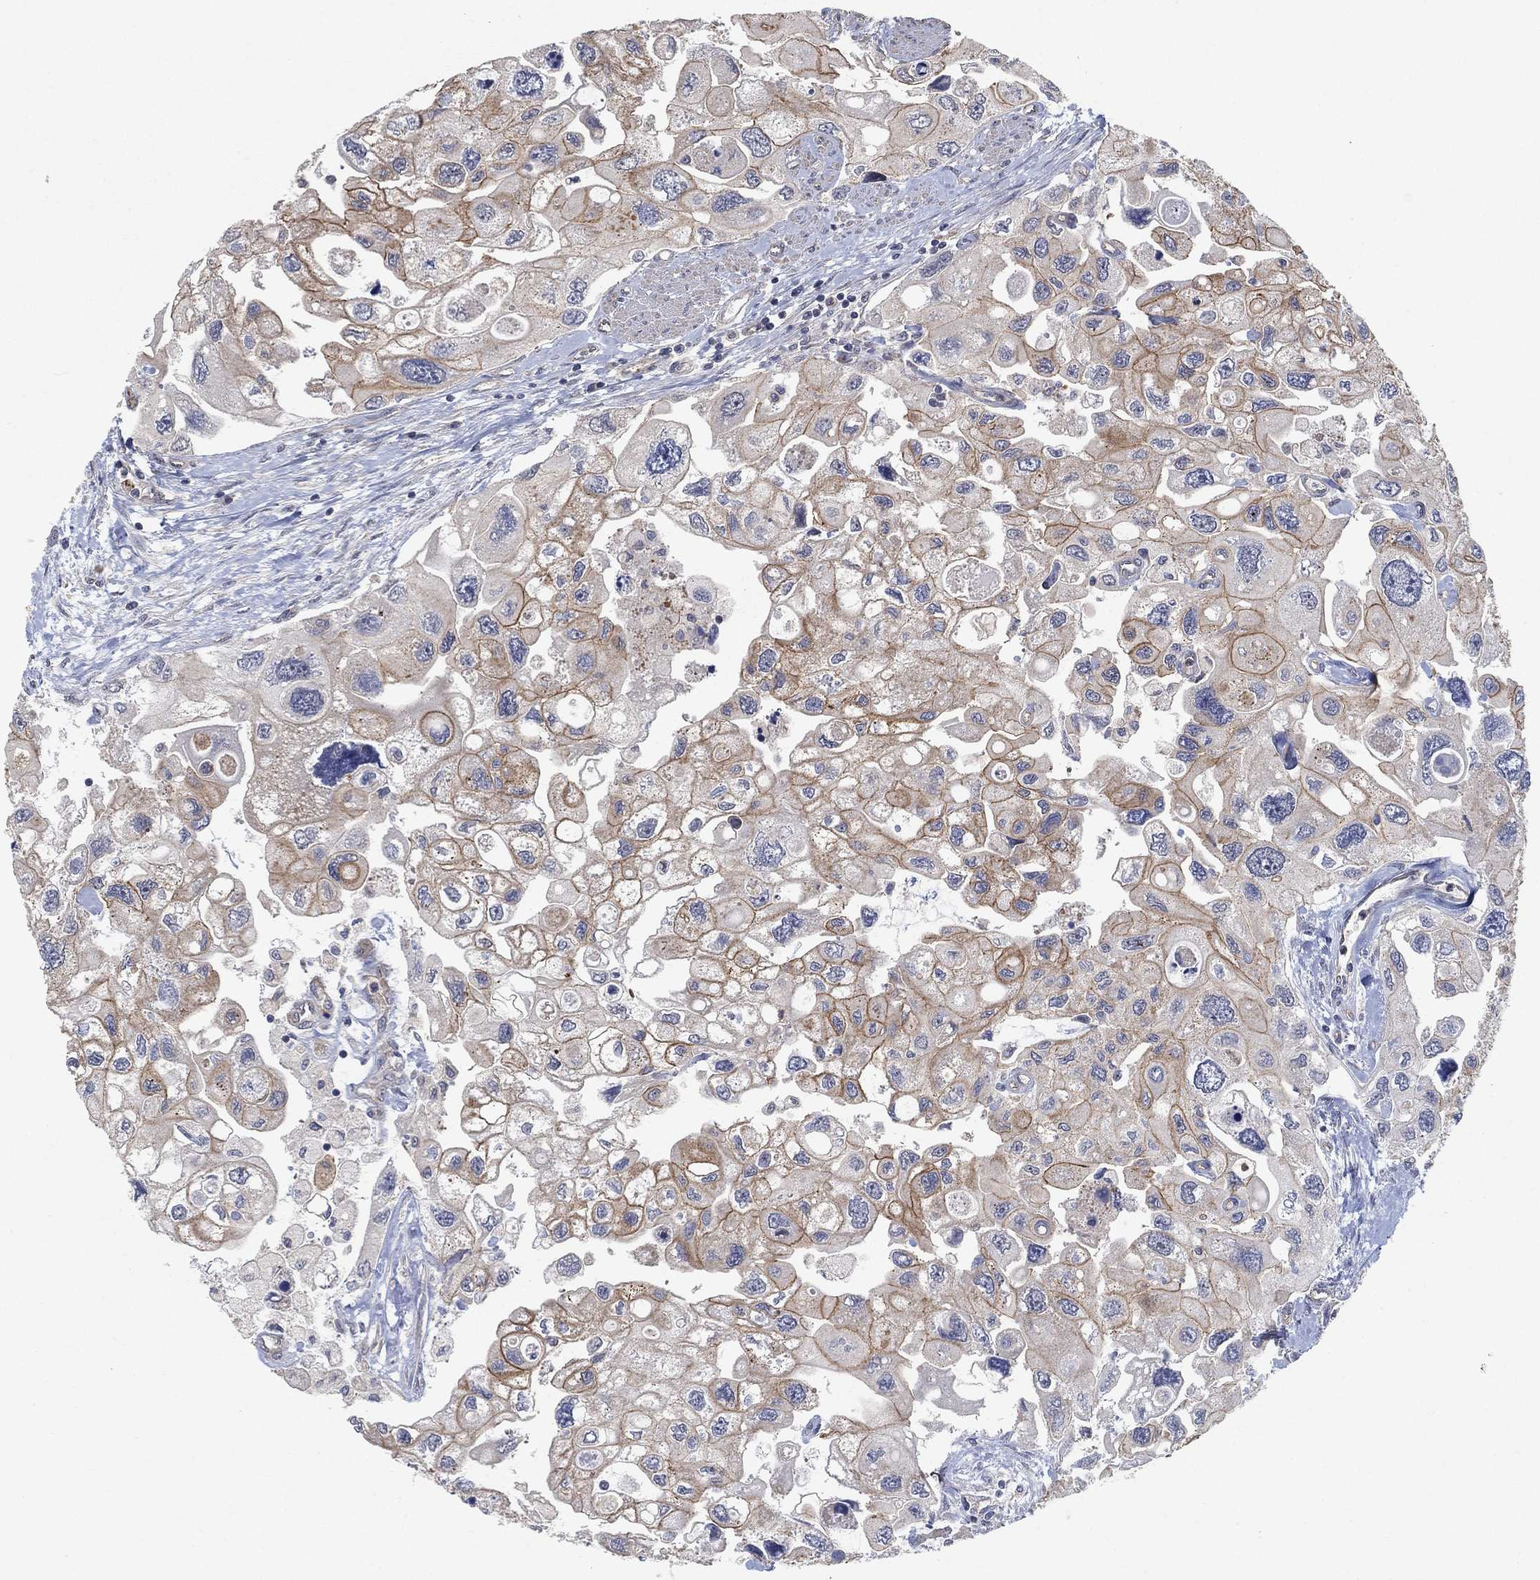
{"staining": {"intensity": "strong", "quantity": "25%-75%", "location": "cytoplasmic/membranous"}, "tissue": "urothelial cancer", "cell_type": "Tumor cells", "image_type": "cancer", "snomed": [{"axis": "morphology", "description": "Urothelial carcinoma, High grade"}, {"axis": "topography", "description": "Urinary bladder"}], "caption": "Tumor cells show high levels of strong cytoplasmic/membranous expression in about 25%-75% of cells in high-grade urothelial carcinoma.", "gene": "MCUR1", "patient": {"sex": "male", "age": 59}}